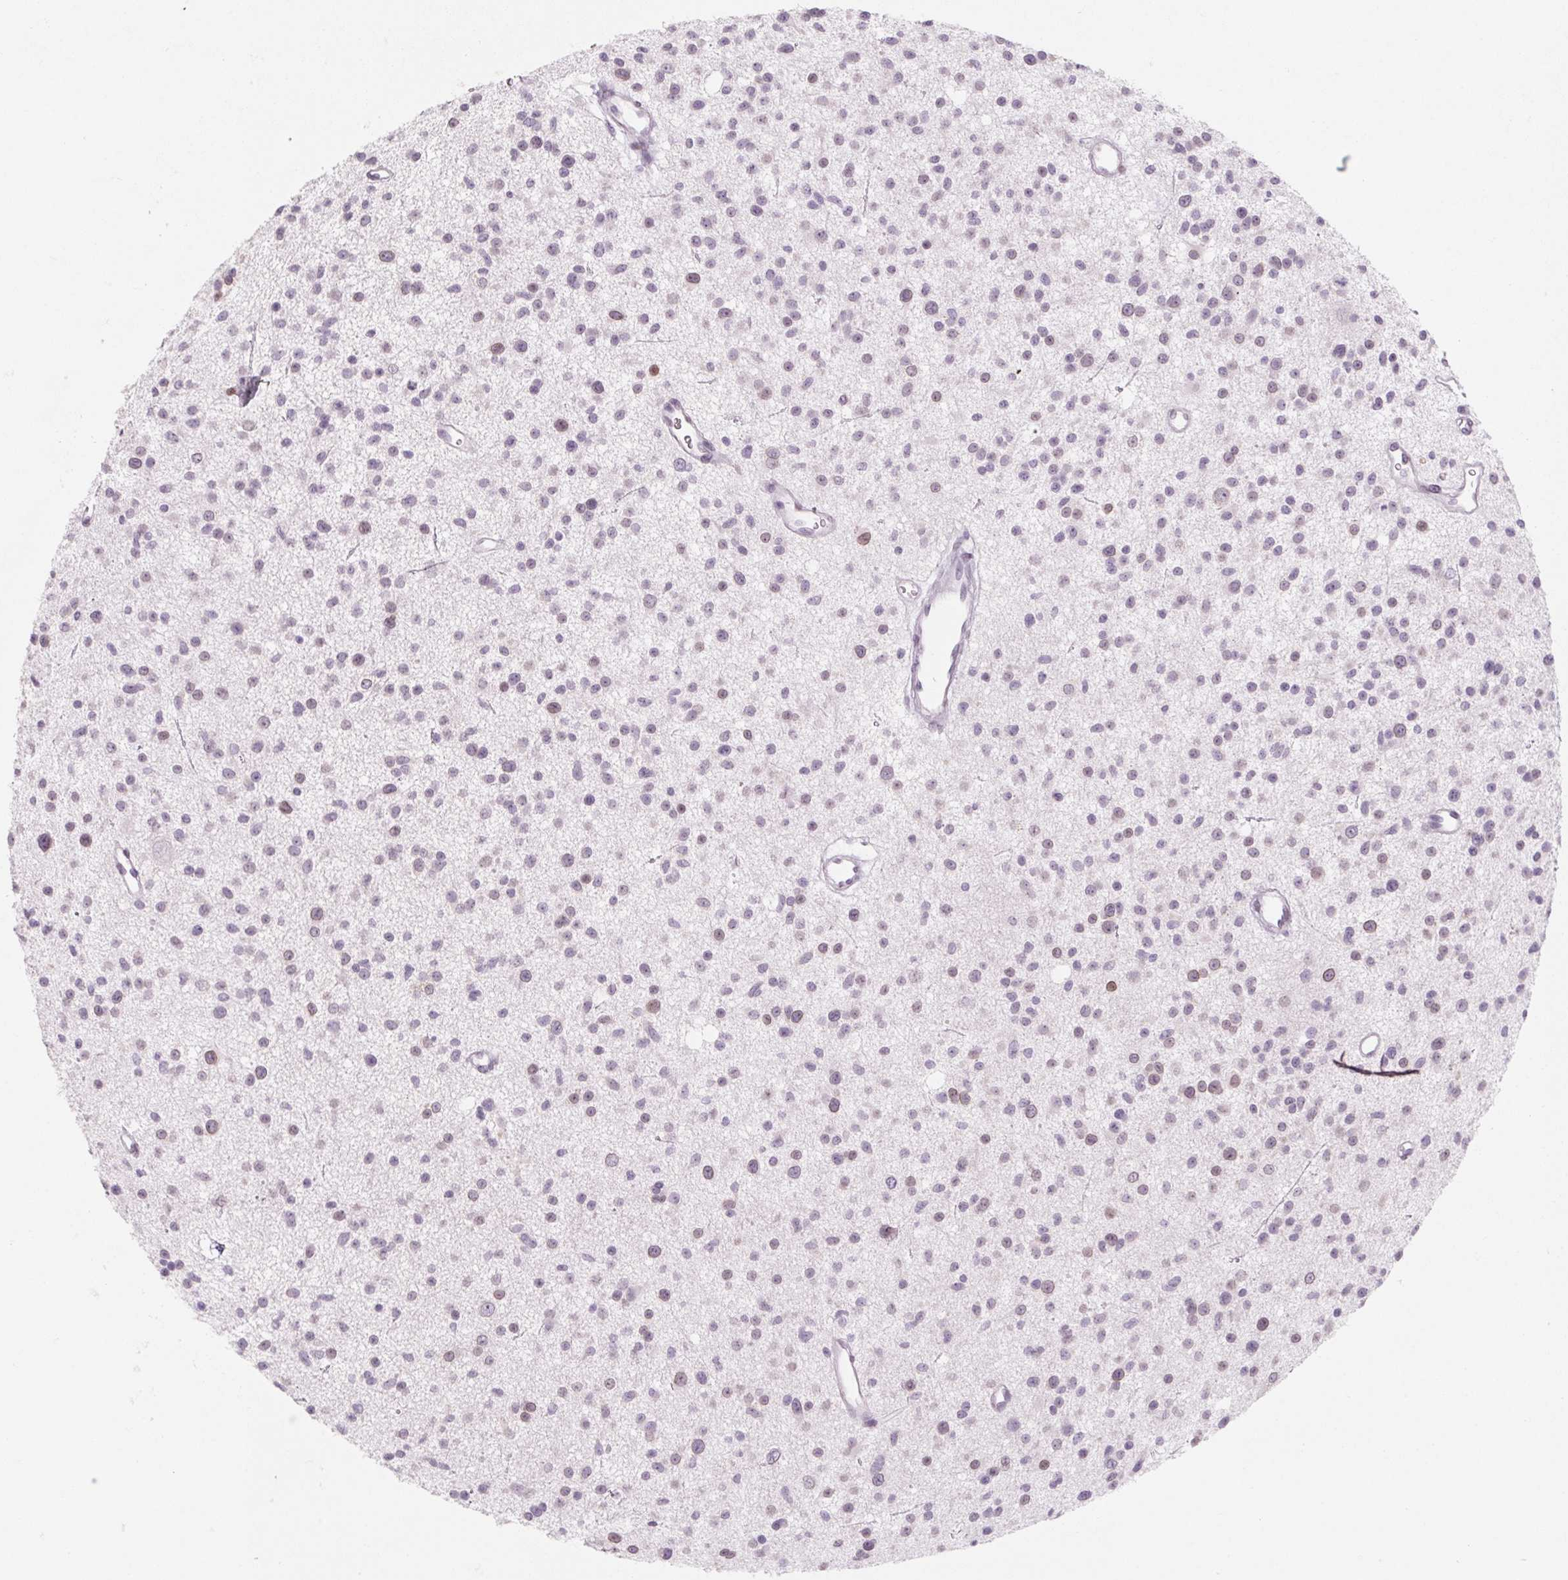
{"staining": {"intensity": "weak", "quantity": "25%-75%", "location": "nuclear"}, "tissue": "glioma", "cell_type": "Tumor cells", "image_type": "cancer", "snomed": [{"axis": "morphology", "description": "Glioma, malignant, Low grade"}, {"axis": "topography", "description": "Brain"}], "caption": "Glioma stained with a brown dye displays weak nuclear positive expression in approximately 25%-75% of tumor cells.", "gene": "KCNQ2", "patient": {"sex": "male", "age": 43}}